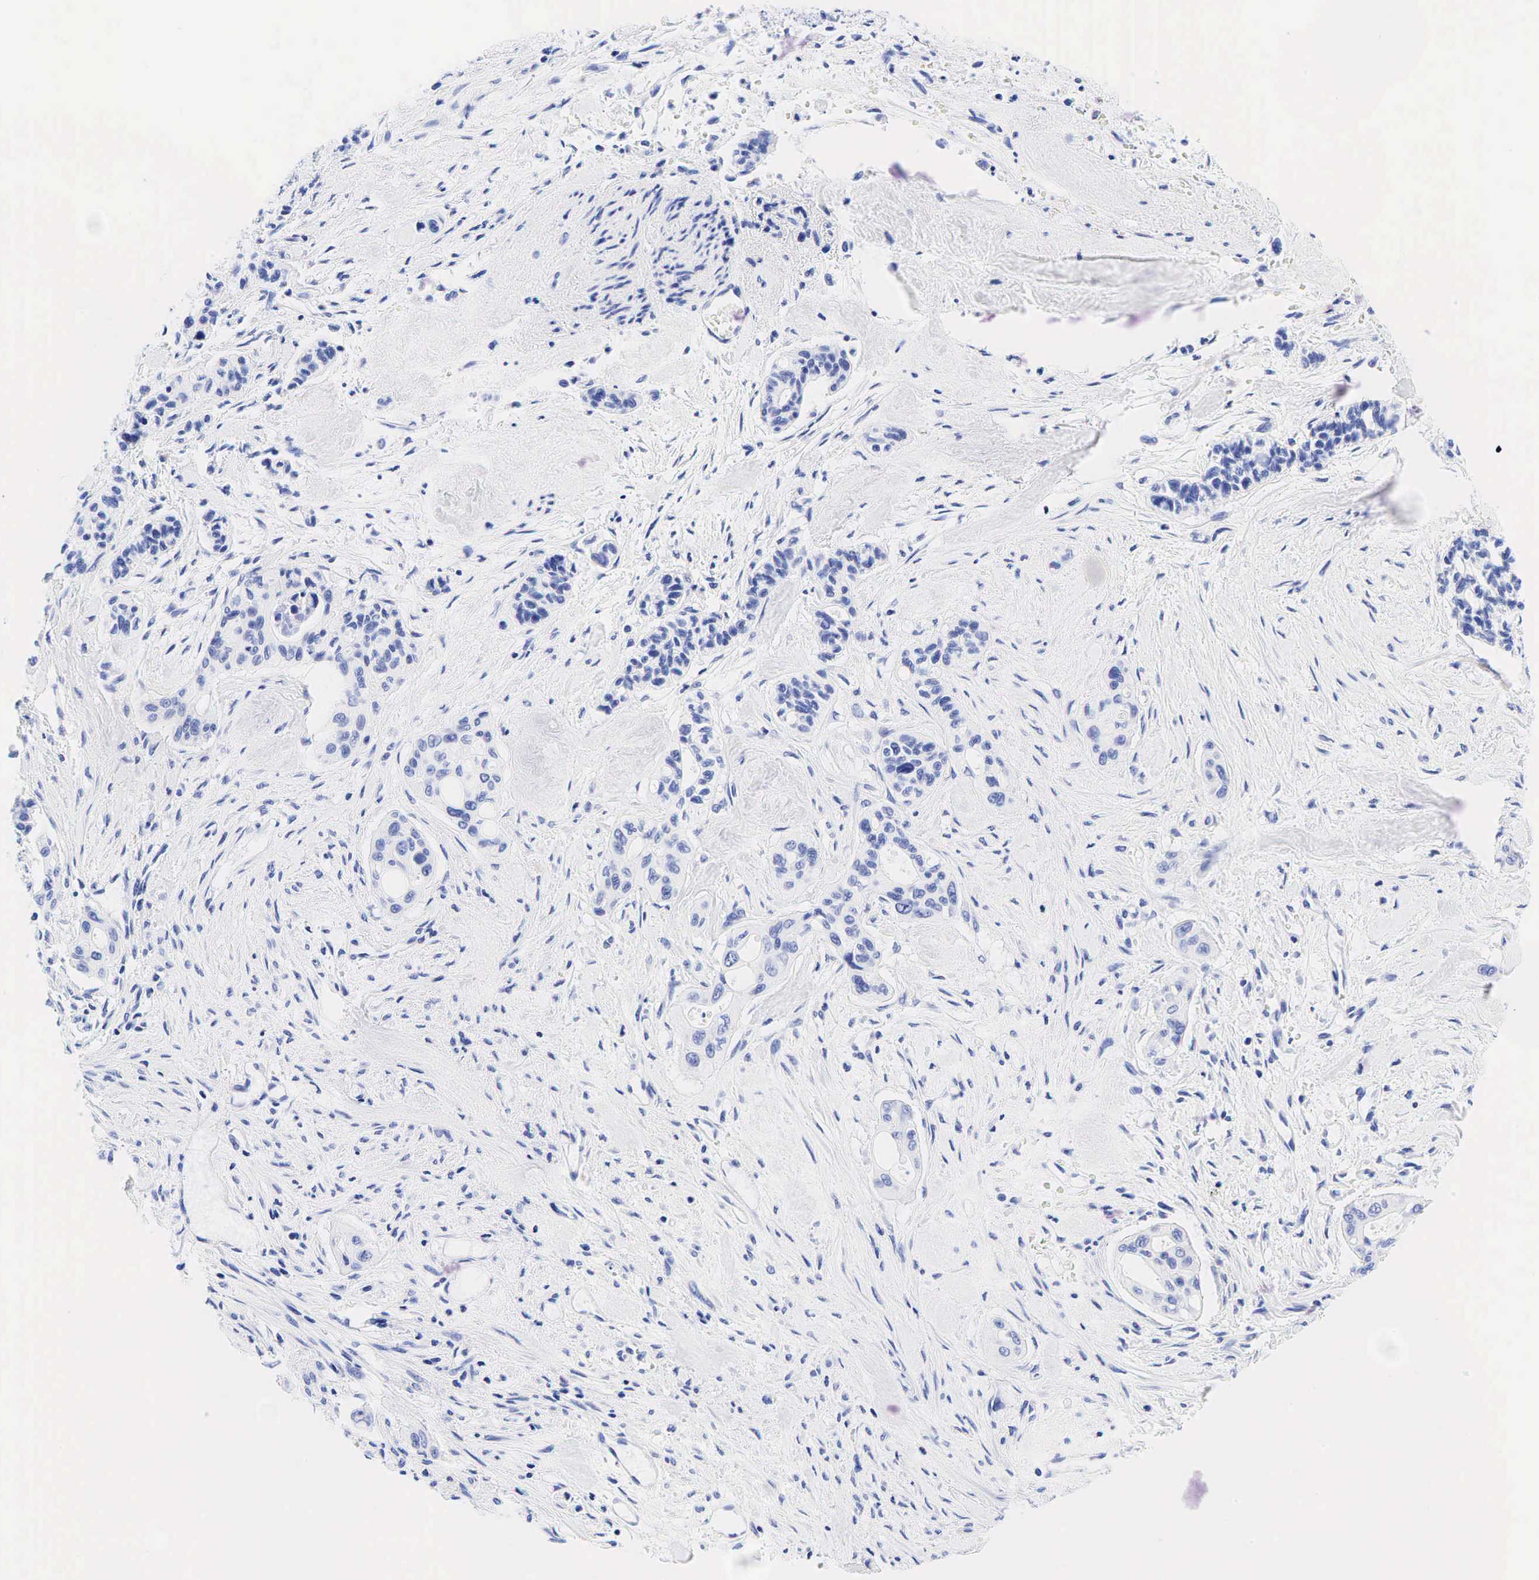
{"staining": {"intensity": "negative", "quantity": "none", "location": "none"}, "tissue": "pancreatic cancer", "cell_type": "Tumor cells", "image_type": "cancer", "snomed": [{"axis": "morphology", "description": "Adenocarcinoma, NOS"}, {"axis": "topography", "description": "Pancreas"}], "caption": "Tumor cells are negative for brown protein staining in pancreatic cancer.", "gene": "ESR1", "patient": {"sex": "male", "age": 77}}